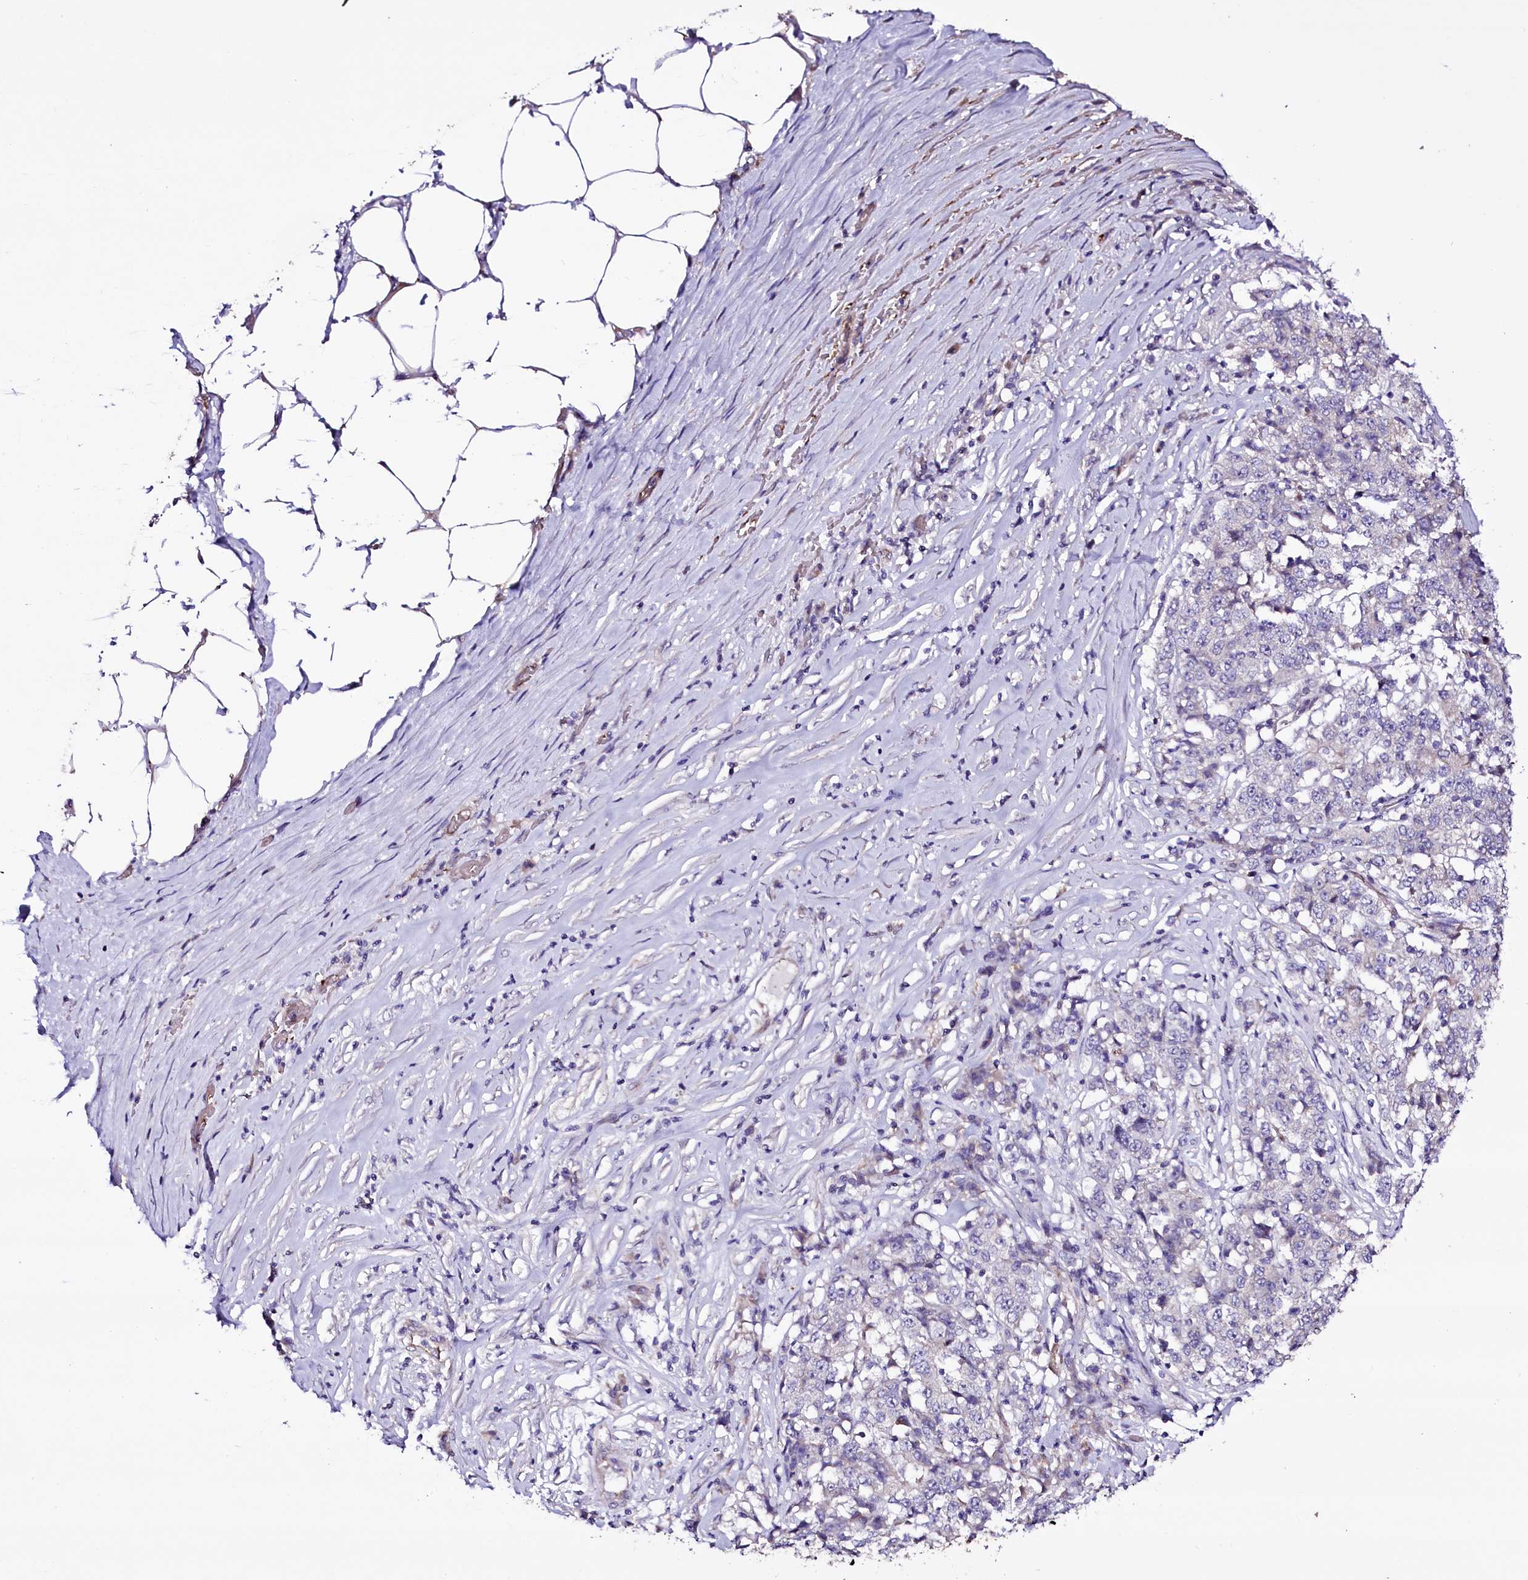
{"staining": {"intensity": "negative", "quantity": "none", "location": "none"}, "tissue": "stomach cancer", "cell_type": "Tumor cells", "image_type": "cancer", "snomed": [{"axis": "morphology", "description": "Adenocarcinoma, NOS"}, {"axis": "topography", "description": "Stomach"}], "caption": "Tumor cells show no significant protein staining in adenocarcinoma (stomach). (Stains: DAB immunohistochemistry with hematoxylin counter stain, Microscopy: brightfield microscopy at high magnification).", "gene": "MEX3C", "patient": {"sex": "male", "age": 59}}